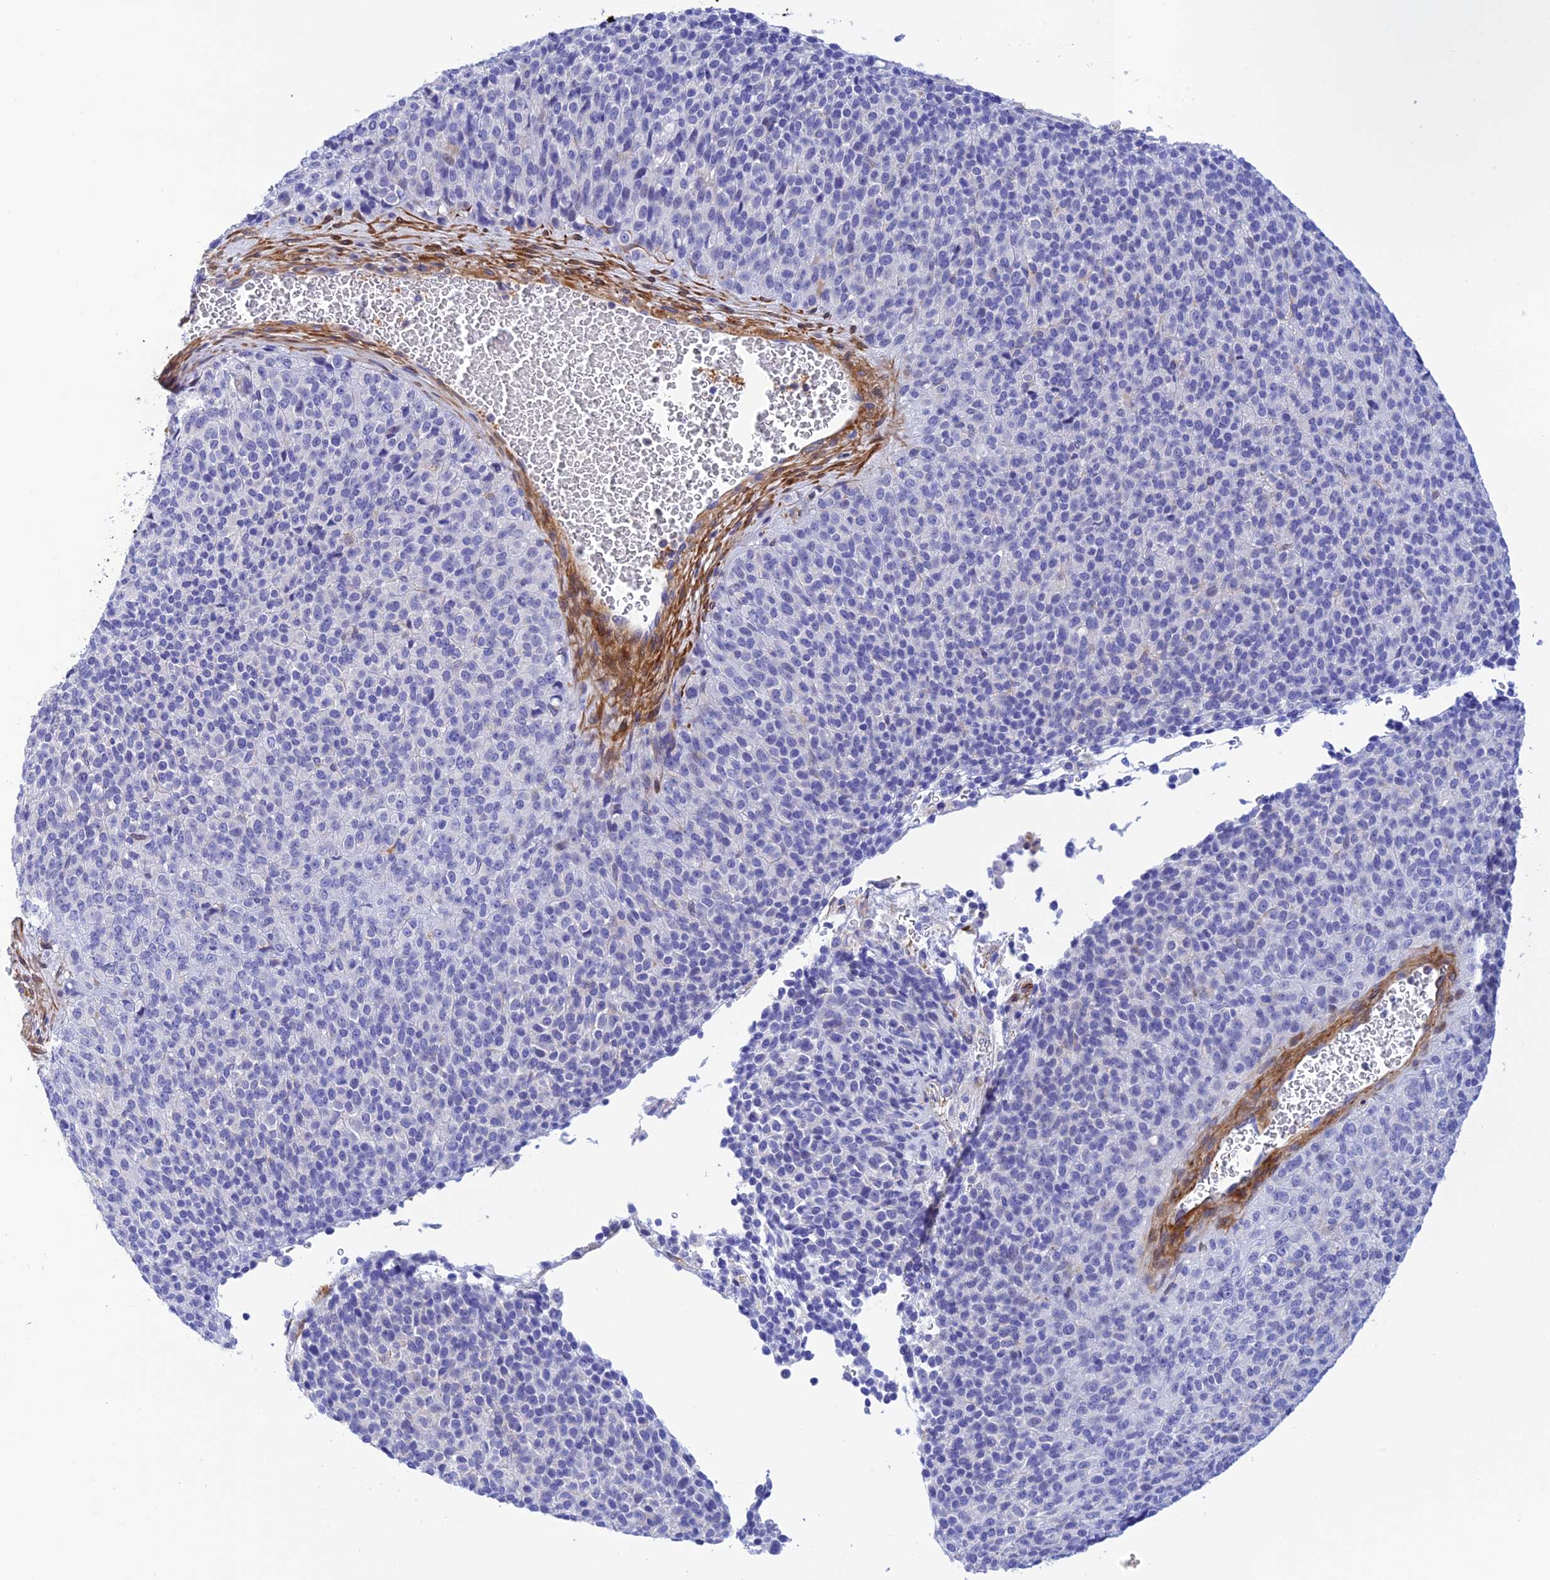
{"staining": {"intensity": "negative", "quantity": "none", "location": "none"}, "tissue": "melanoma", "cell_type": "Tumor cells", "image_type": "cancer", "snomed": [{"axis": "morphology", "description": "Malignant melanoma, Metastatic site"}, {"axis": "topography", "description": "Brain"}], "caption": "Photomicrograph shows no significant protein staining in tumor cells of melanoma.", "gene": "ZDHHC16", "patient": {"sex": "female", "age": 56}}